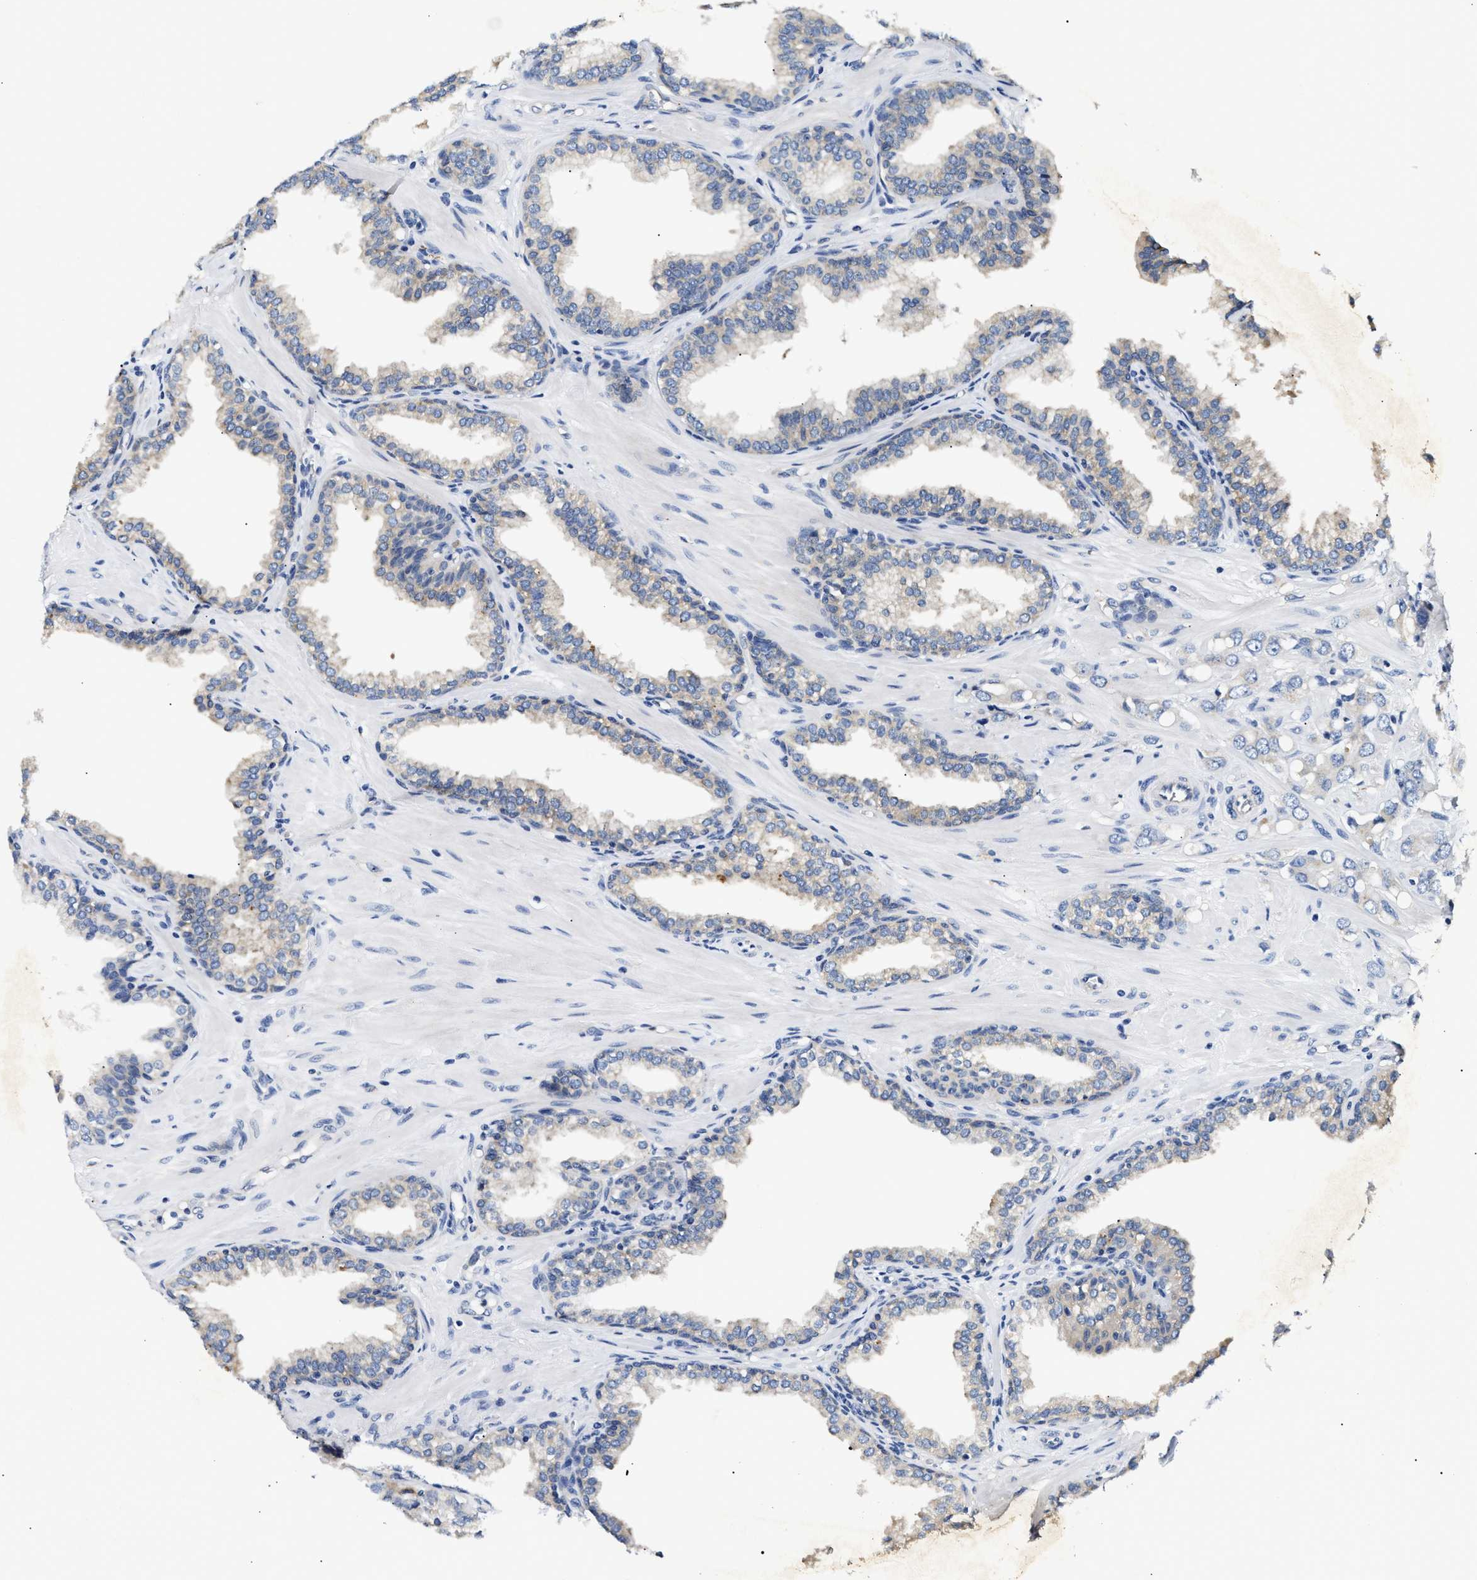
{"staining": {"intensity": "negative", "quantity": "none", "location": "none"}, "tissue": "prostate cancer", "cell_type": "Tumor cells", "image_type": "cancer", "snomed": [{"axis": "morphology", "description": "Adenocarcinoma, High grade"}, {"axis": "topography", "description": "Prostate"}], "caption": "High magnification brightfield microscopy of prostate adenocarcinoma (high-grade) stained with DAB (brown) and counterstained with hematoxylin (blue): tumor cells show no significant expression.", "gene": "FAM185A", "patient": {"sex": "male", "age": 52}}